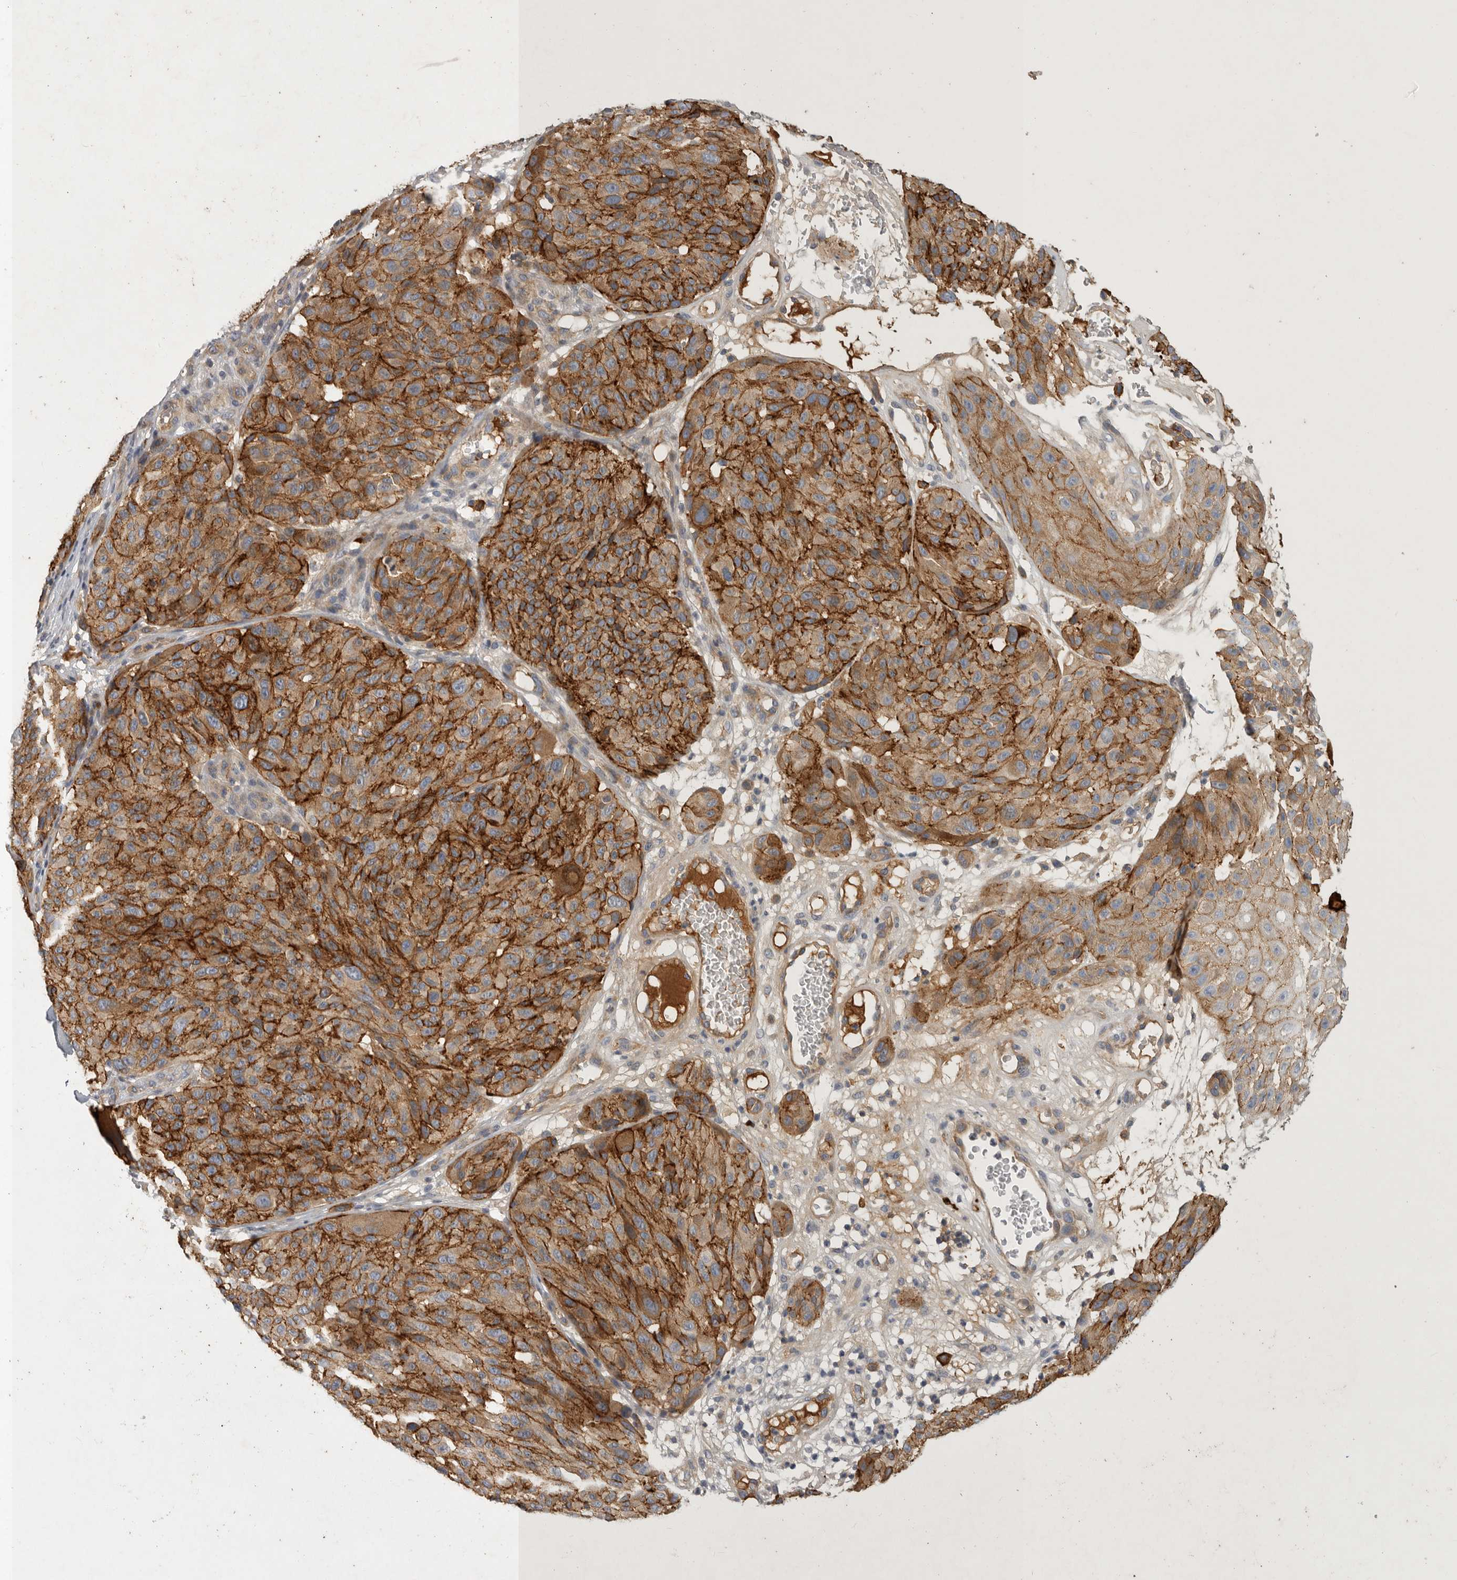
{"staining": {"intensity": "strong", "quantity": ">75%", "location": "cytoplasmic/membranous"}, "tissue": "melanoma", "cell_type": "Tumor cells", "image_type": "cancer", "snomed": [{"axis": "morphology", "description": "Malignant melanoma, NOS"}, {"axis": "topography", "description": "Skin"}], "caption": "Human melanoma stained with a protein marker shows strong staining in tumor cells.", "gene": "MLPH", "patient": {"sex": "male", "age": 83}}